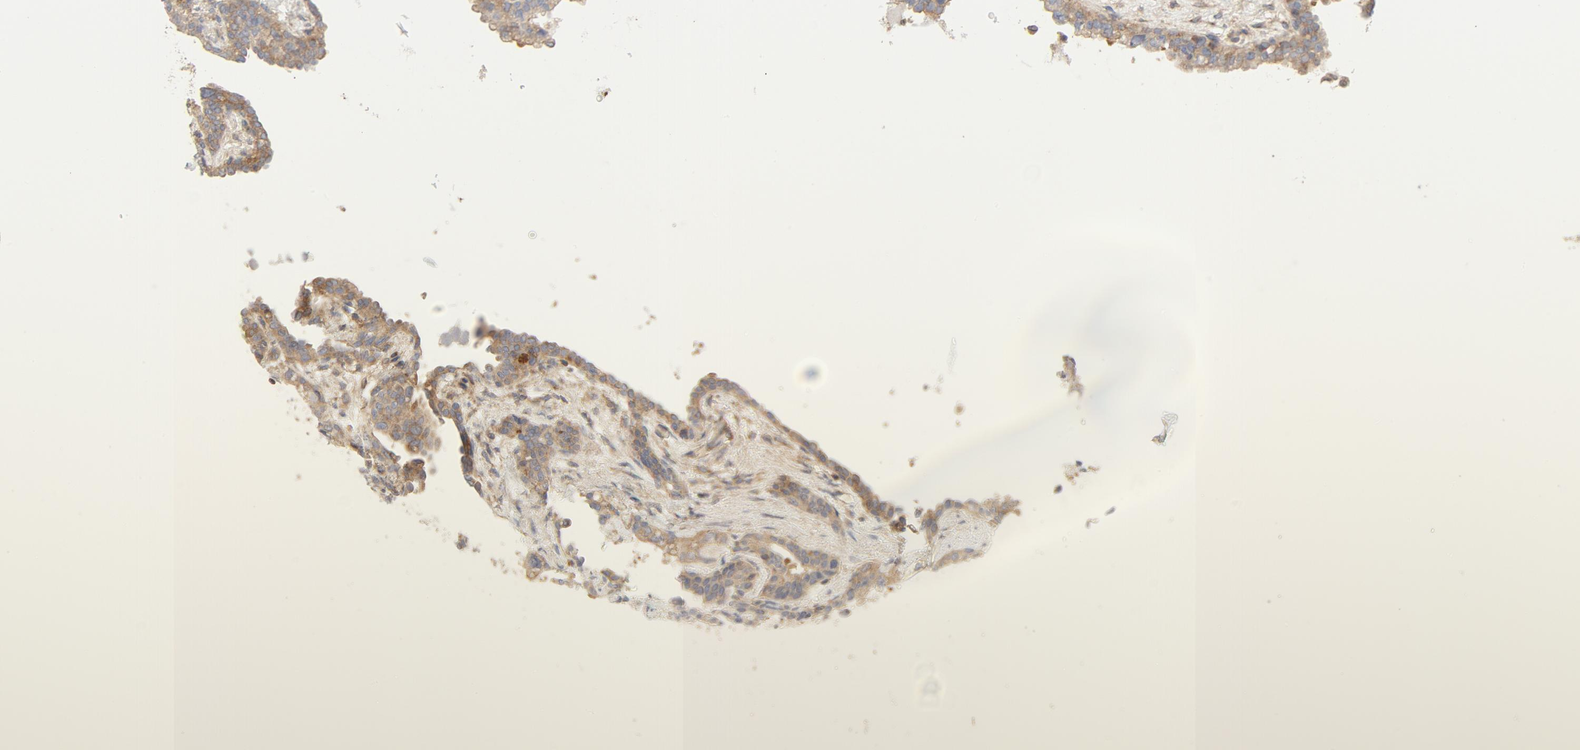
{"staining": {"intensity": "moderate", "quantity": ">75%", "location": "cytoplasmic/membranous"}, "tissue": "seminal vesicle", "cell_type": "Glandular cells", "image_type": "normal", "snomed": [{"axis": "morphology", "description": "Normal tissue, NOS"}, {"axis": "topography", "description": "Seminal veicle"}], "caption": "DAB (3,3'-diaminobenzidine) immunohistochemical staining of benign human seminal vesicle demonstrates moderate cytoplasmic/membranous protein expression in about >75% of glandular cells.", "gene": "RABEP1", "patient": {"sex": "male", "age": 61}}